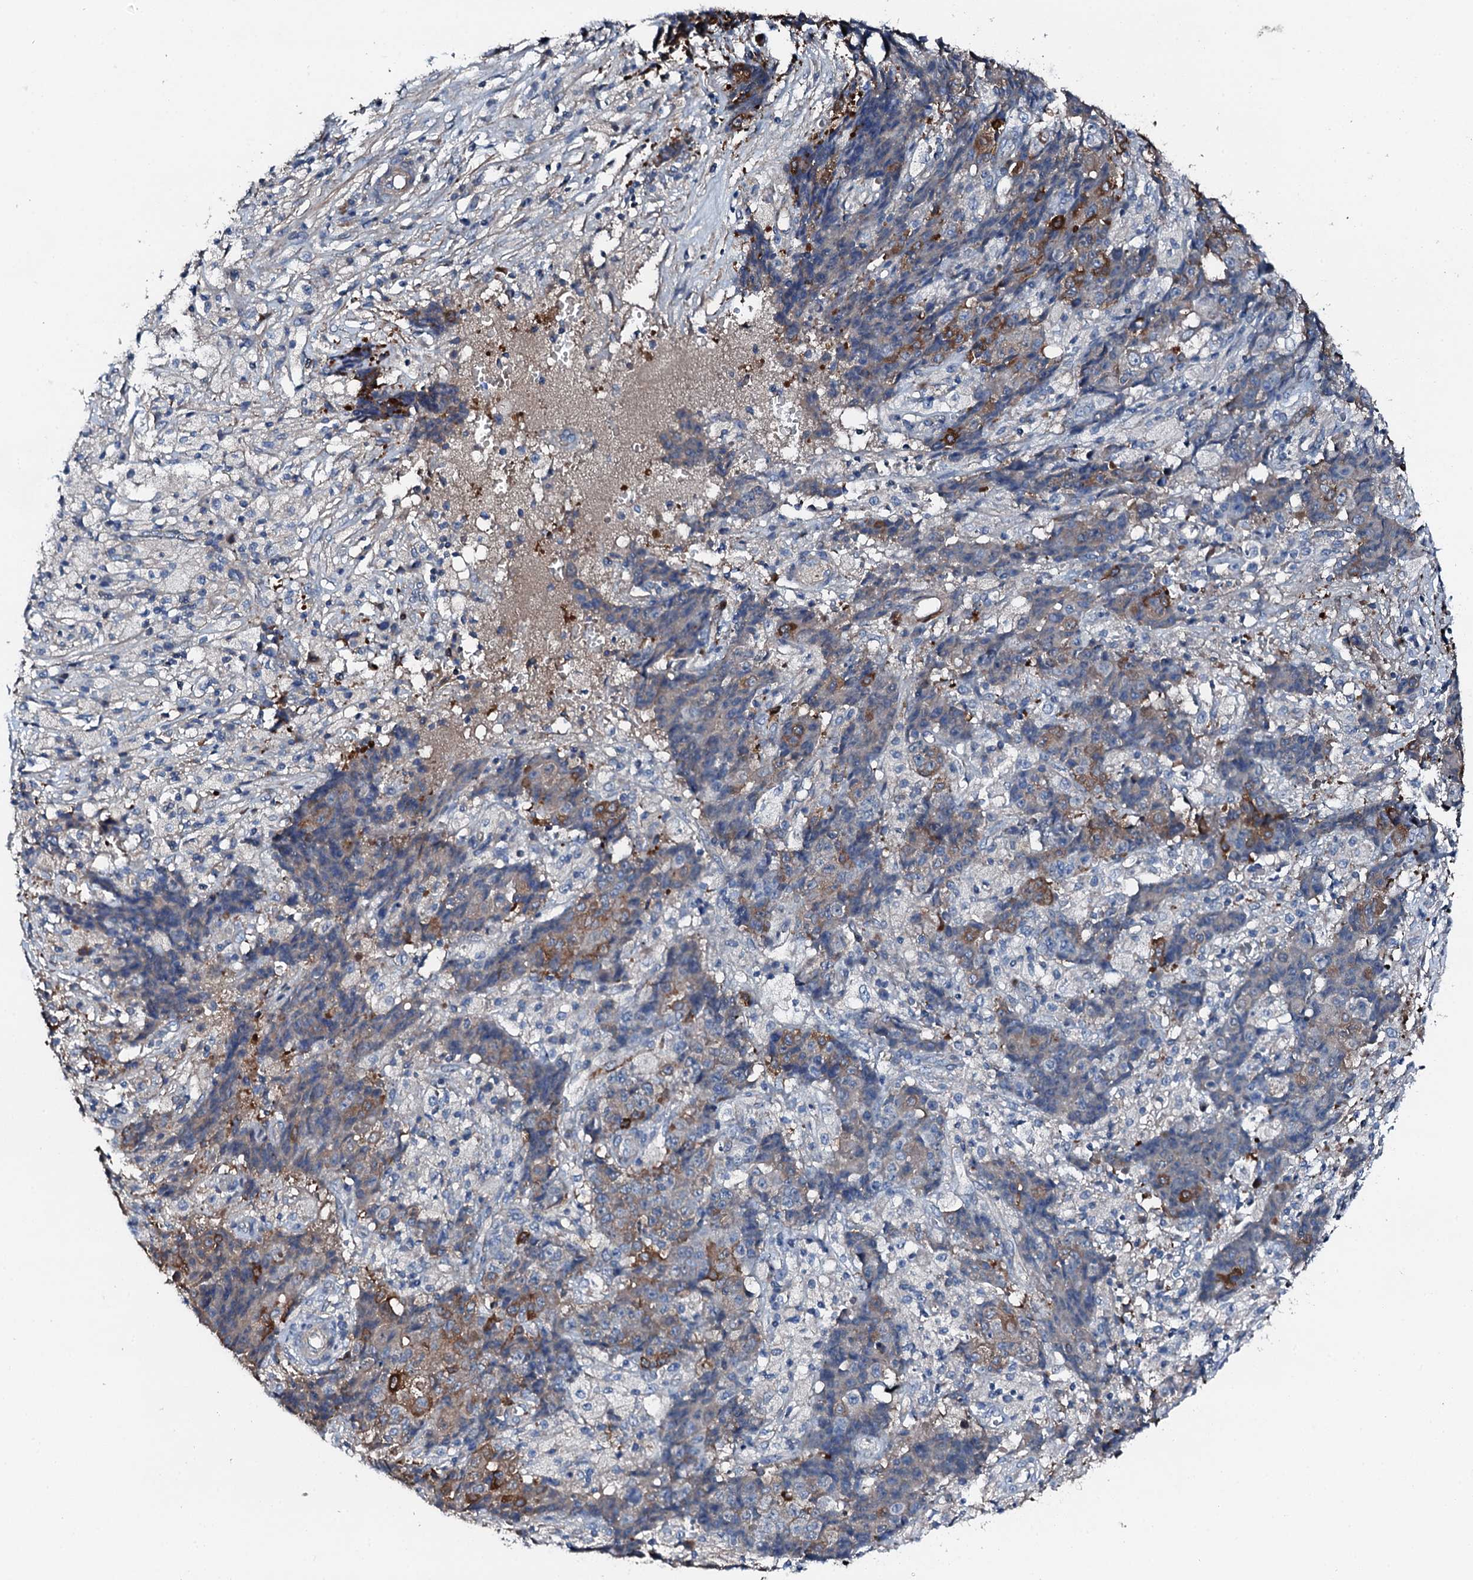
{"staining": {"intensity": "strong", "quantity": "25%-75%", "location": "cytoplasmic/membranous"}, "tissue": "ovarian cancer", "cell_type": "Tumor cells", "image_type": "cancer", "snomed": [{"axis": "morphology", "description": "Carcinoma, endometroid"}, {"axis": "topography", "description": "Ovary"}], "caption": "An image of ovarian cancer stained for a protein reveals strong cytoplasmic/membranous brown staining in tumor cells.", "gene": "GFOD2", "patient": {"sex": "female", "age": 42}}